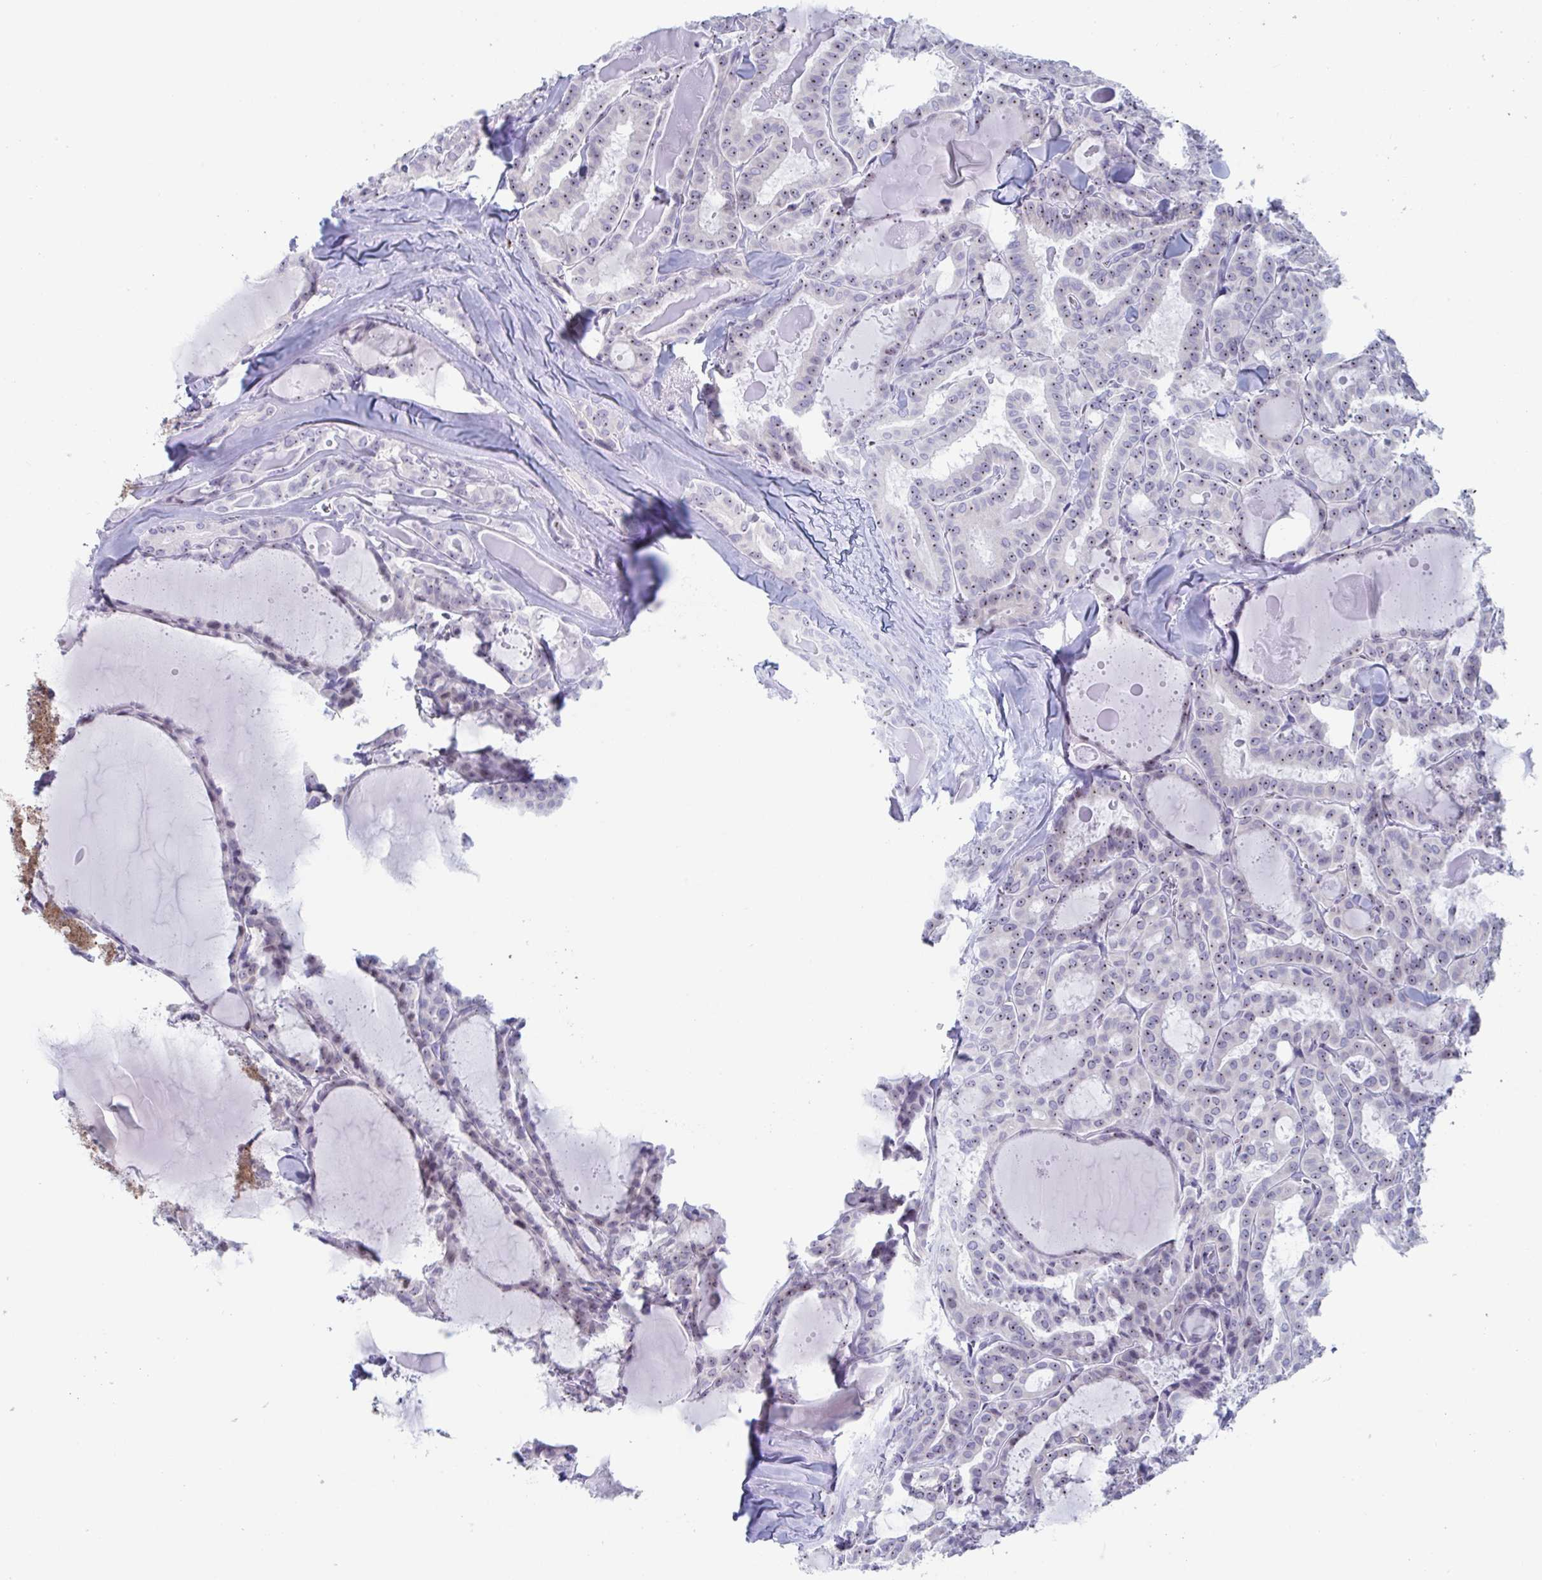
{"staining": {"intensity": "weak", "quantity": "25%-75%", "location": "nuclear"}, "tissue": "thyroid cancer", "cell_type": "Tumor cells", "image_type": "cancer", "snomed": [{"axis": "morphology", "description": "Papillary adenocarcinoma, NOS"}, {"axis": "topography", "description": "Thyroid gland"}], "caption": "Immunohistochemical staining of human thyroid cancer reveals low levels of weak nuclear expression in about 25%-75% of tumor cells.", "gene": "CYP4F11", "patient": {"sex": "male", "age": 87}}